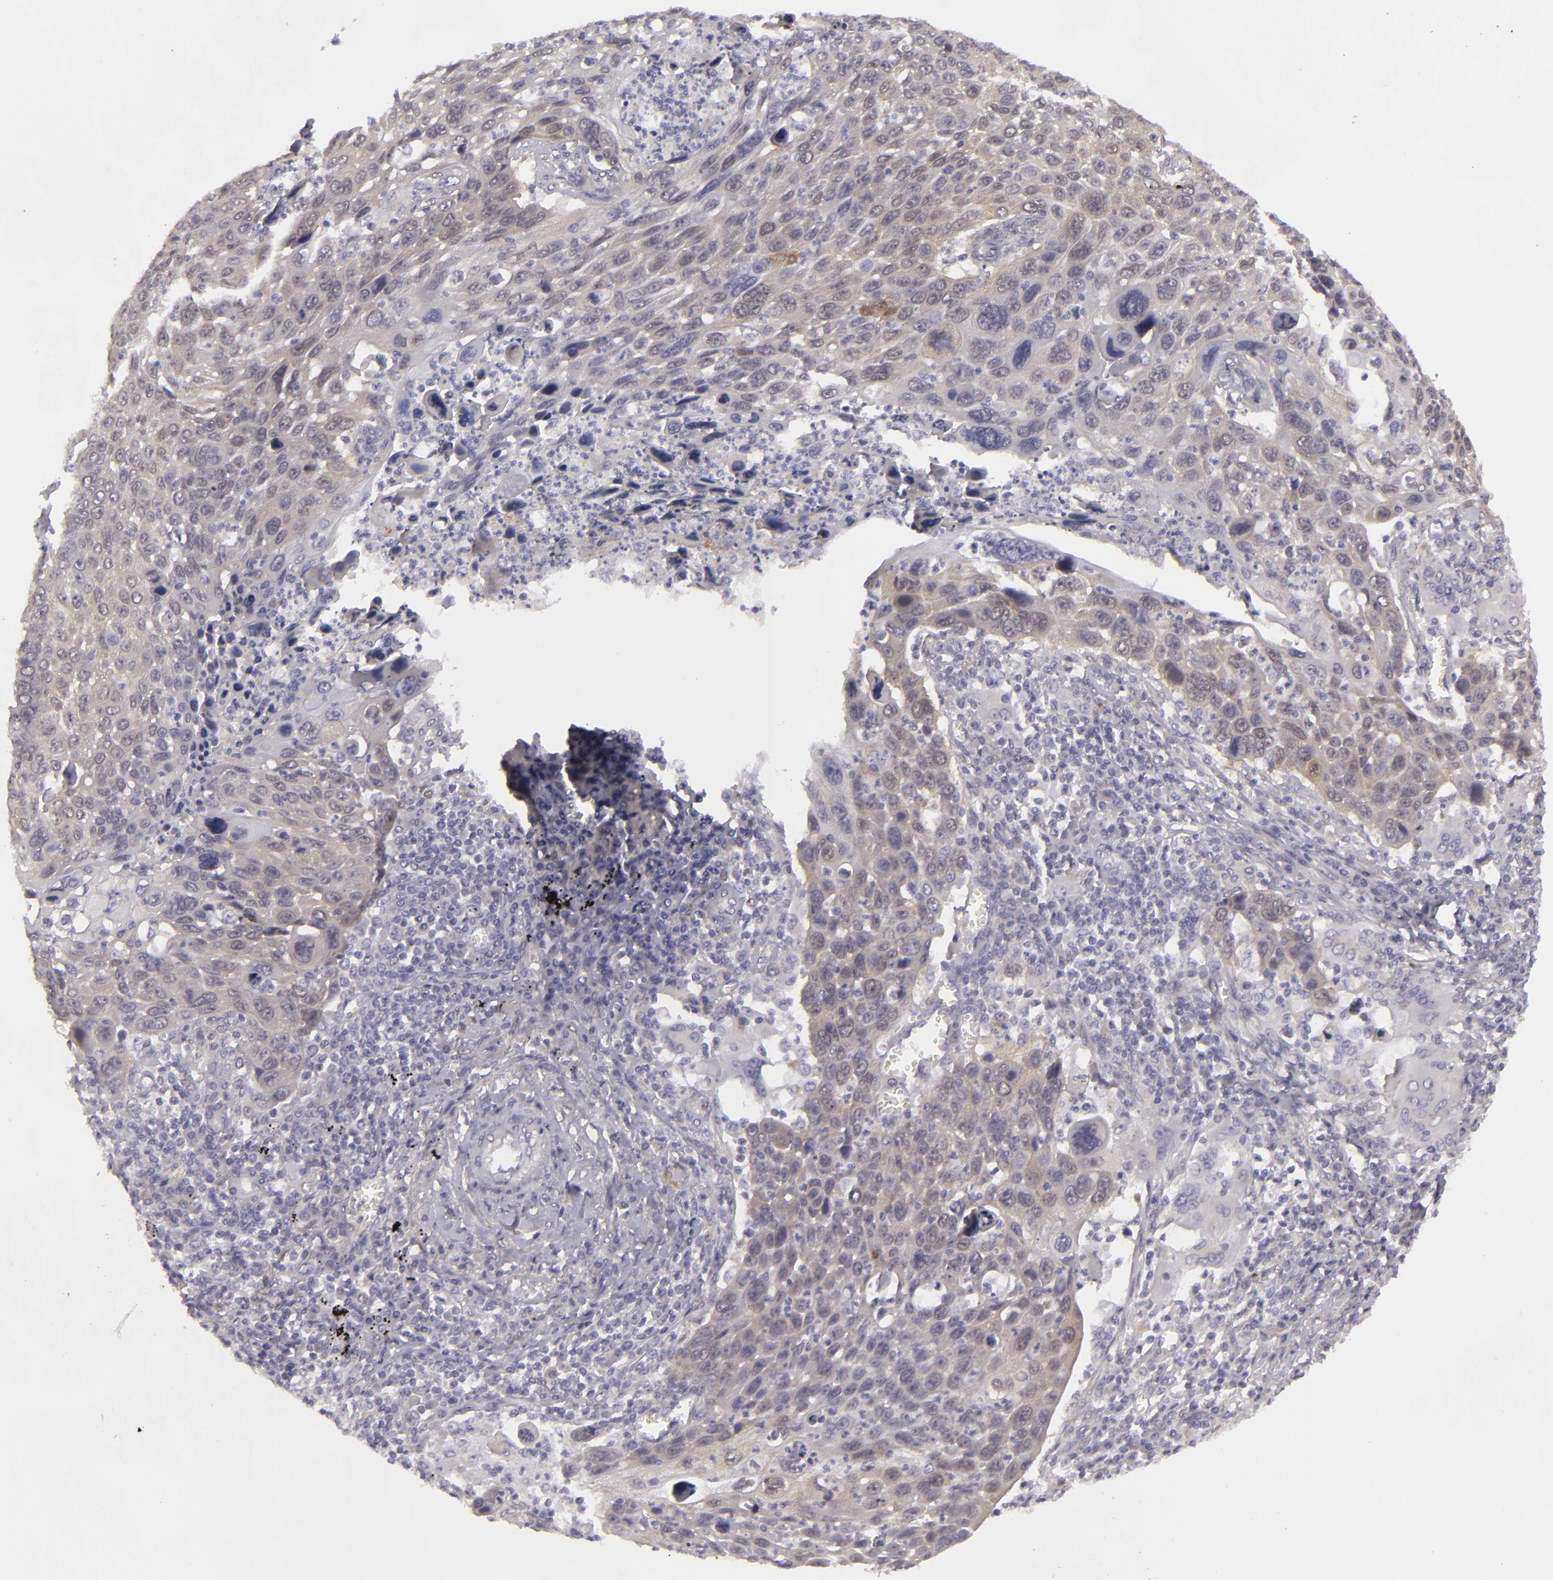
{"staining": {"intensity": "negative", "quantity": "none", "location": "none"}, "tissue": "lung cancer", "cell_type": "Tumor cells", "image_type": "cancer", "snomed": [{"axis": "morphology", "description": "Squamous cell carcinoma, NOS"}, {"axis": "topography", "description": "Lung"}], "caption": "An immunohistochemistry histopathology image of lung cancer (squamous cell carcinoma) is shown. There is no staining in tumor cells of lung cancer (squamous cell carcinoma).", "gene": "EFS", "patient": {"sex": "male", "age": 68}}